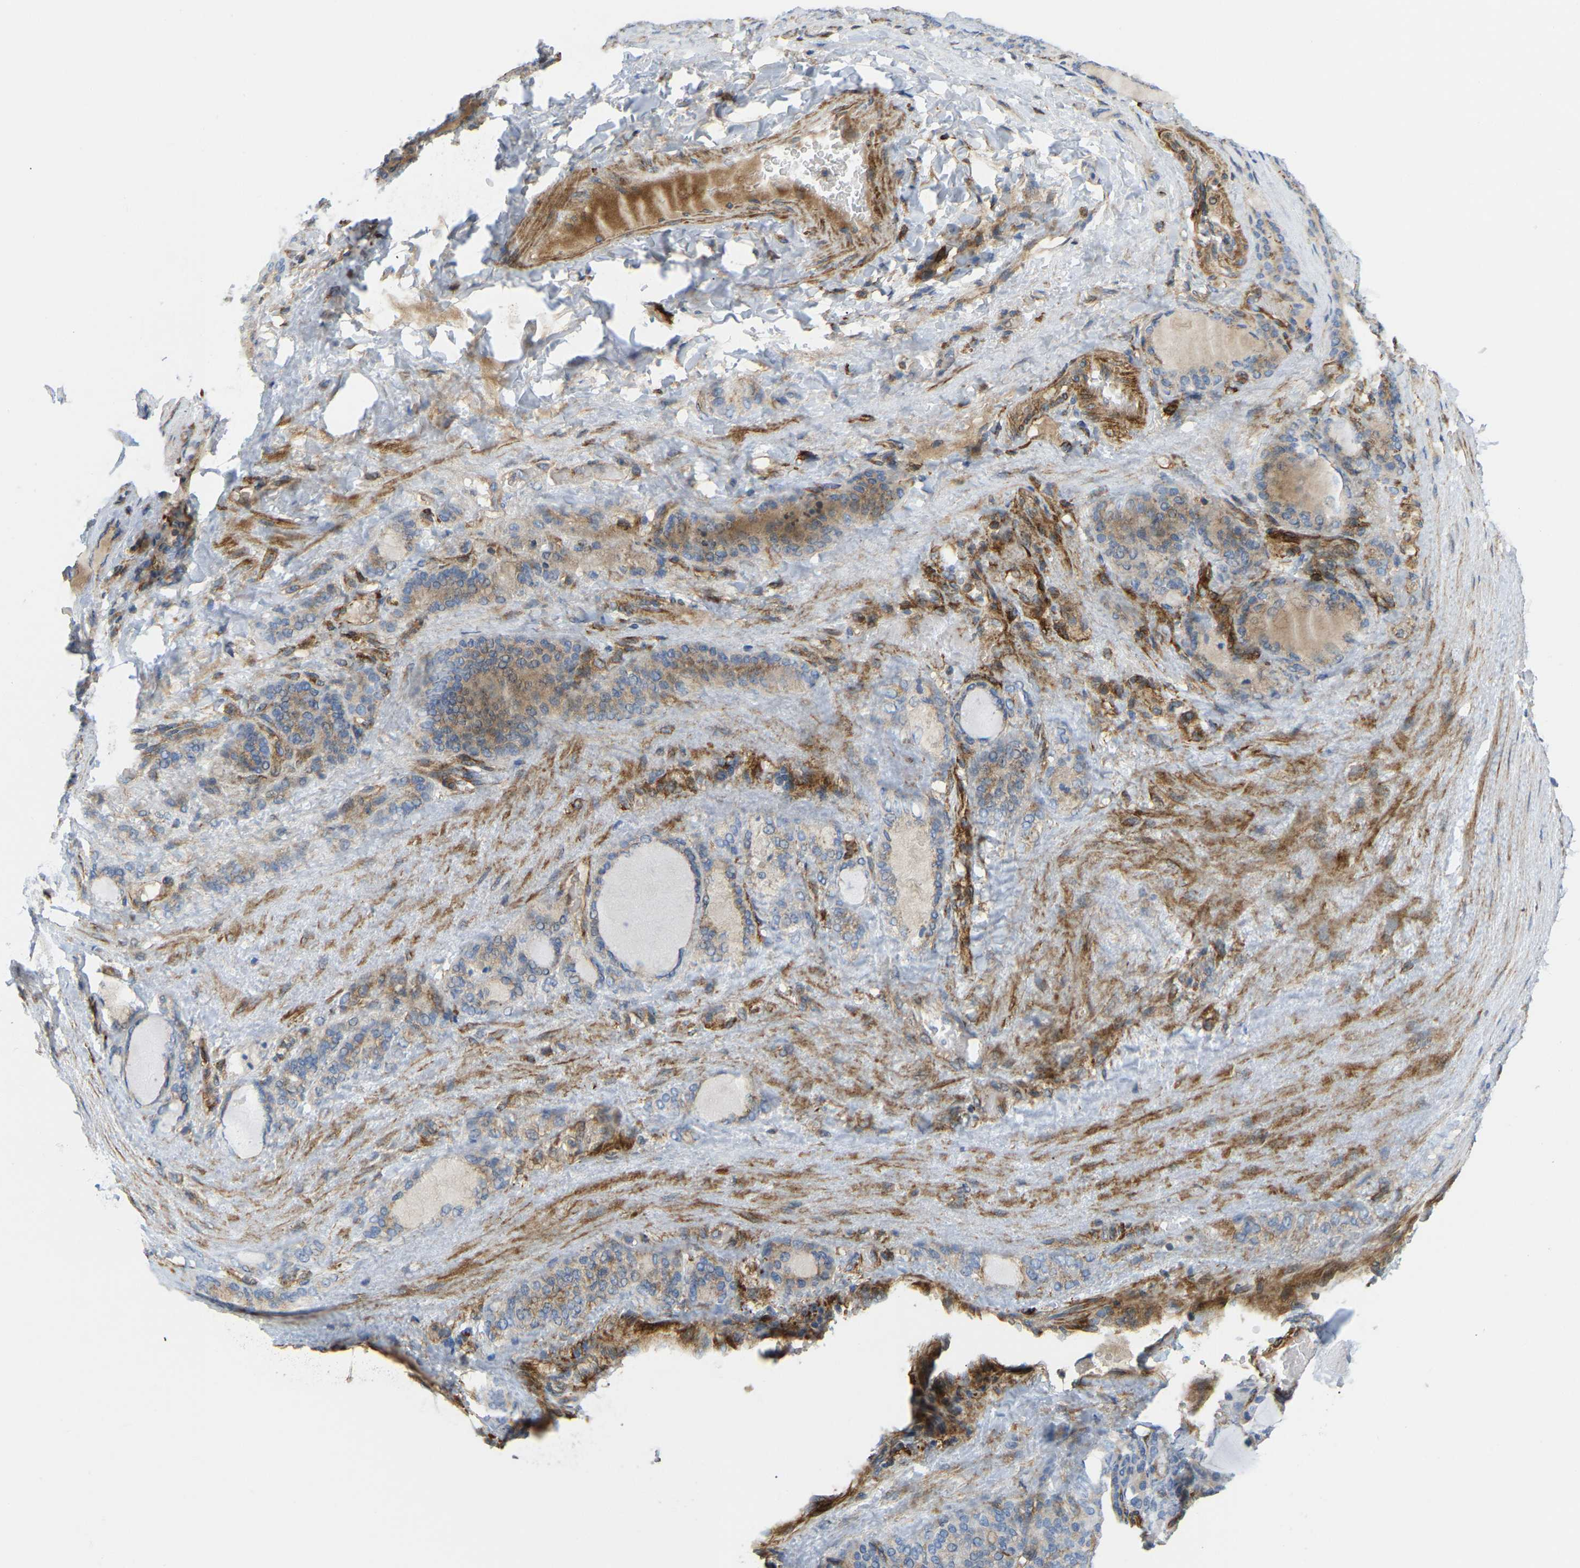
{"staining": {"intensity": "moderate", "quantity": "25%-75%", "location": "cytoplasmic/membranous"}, "tissue": "thyroid gland", "cell_type": "Glandular cells", "image_type": "normal", "snomed": [{"axis": "morphology", "description": "Normal tissue, NOS"}, {"axis": "topography", "description": "Thyroid gland"}], "caption": "Brown immunohistochemical staining in normal human thyroid gland reveals moderate cytoplasmic/membranous staining in approximately 25%-75% of glandular cells.", "gene": "PICALM", "patient": {"sex": "female", "age": 28}}